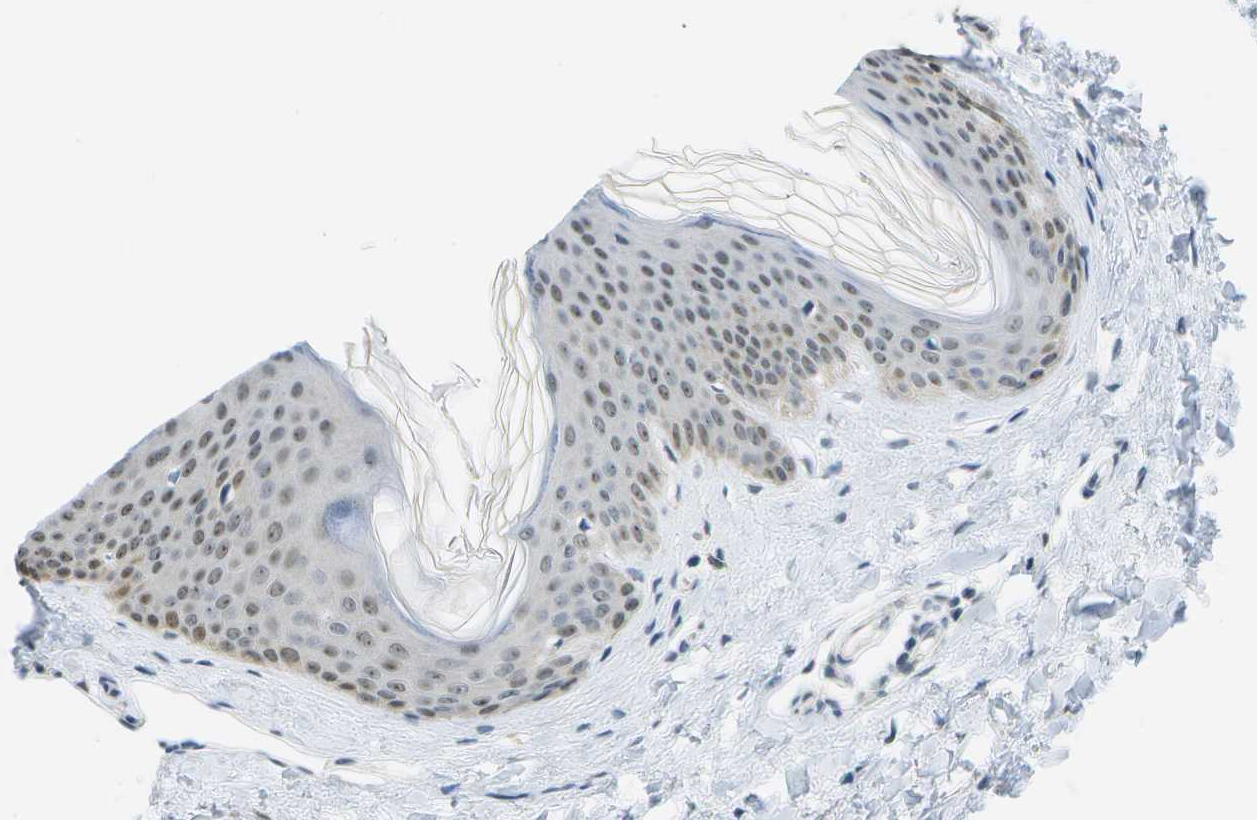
{"staining": {"intensity": "negative", "quantity": "none", "location": "none"}, "tissue": "skin", "cell_type": "Fibroblasts", "image_type": "normal", "snomed": [{"axis": "morphology", "description": "Normal tissue, NOS"}, {"axis": "topography", "description": "Skin"}], "caption": "High power microscopy micrograph of an immunohistochemistry photomicrograph of normal skin, revealing no significant expression in fibroblasts.", "gene": "PITHD1", "patient": {"sex": "female", "age": 17}}